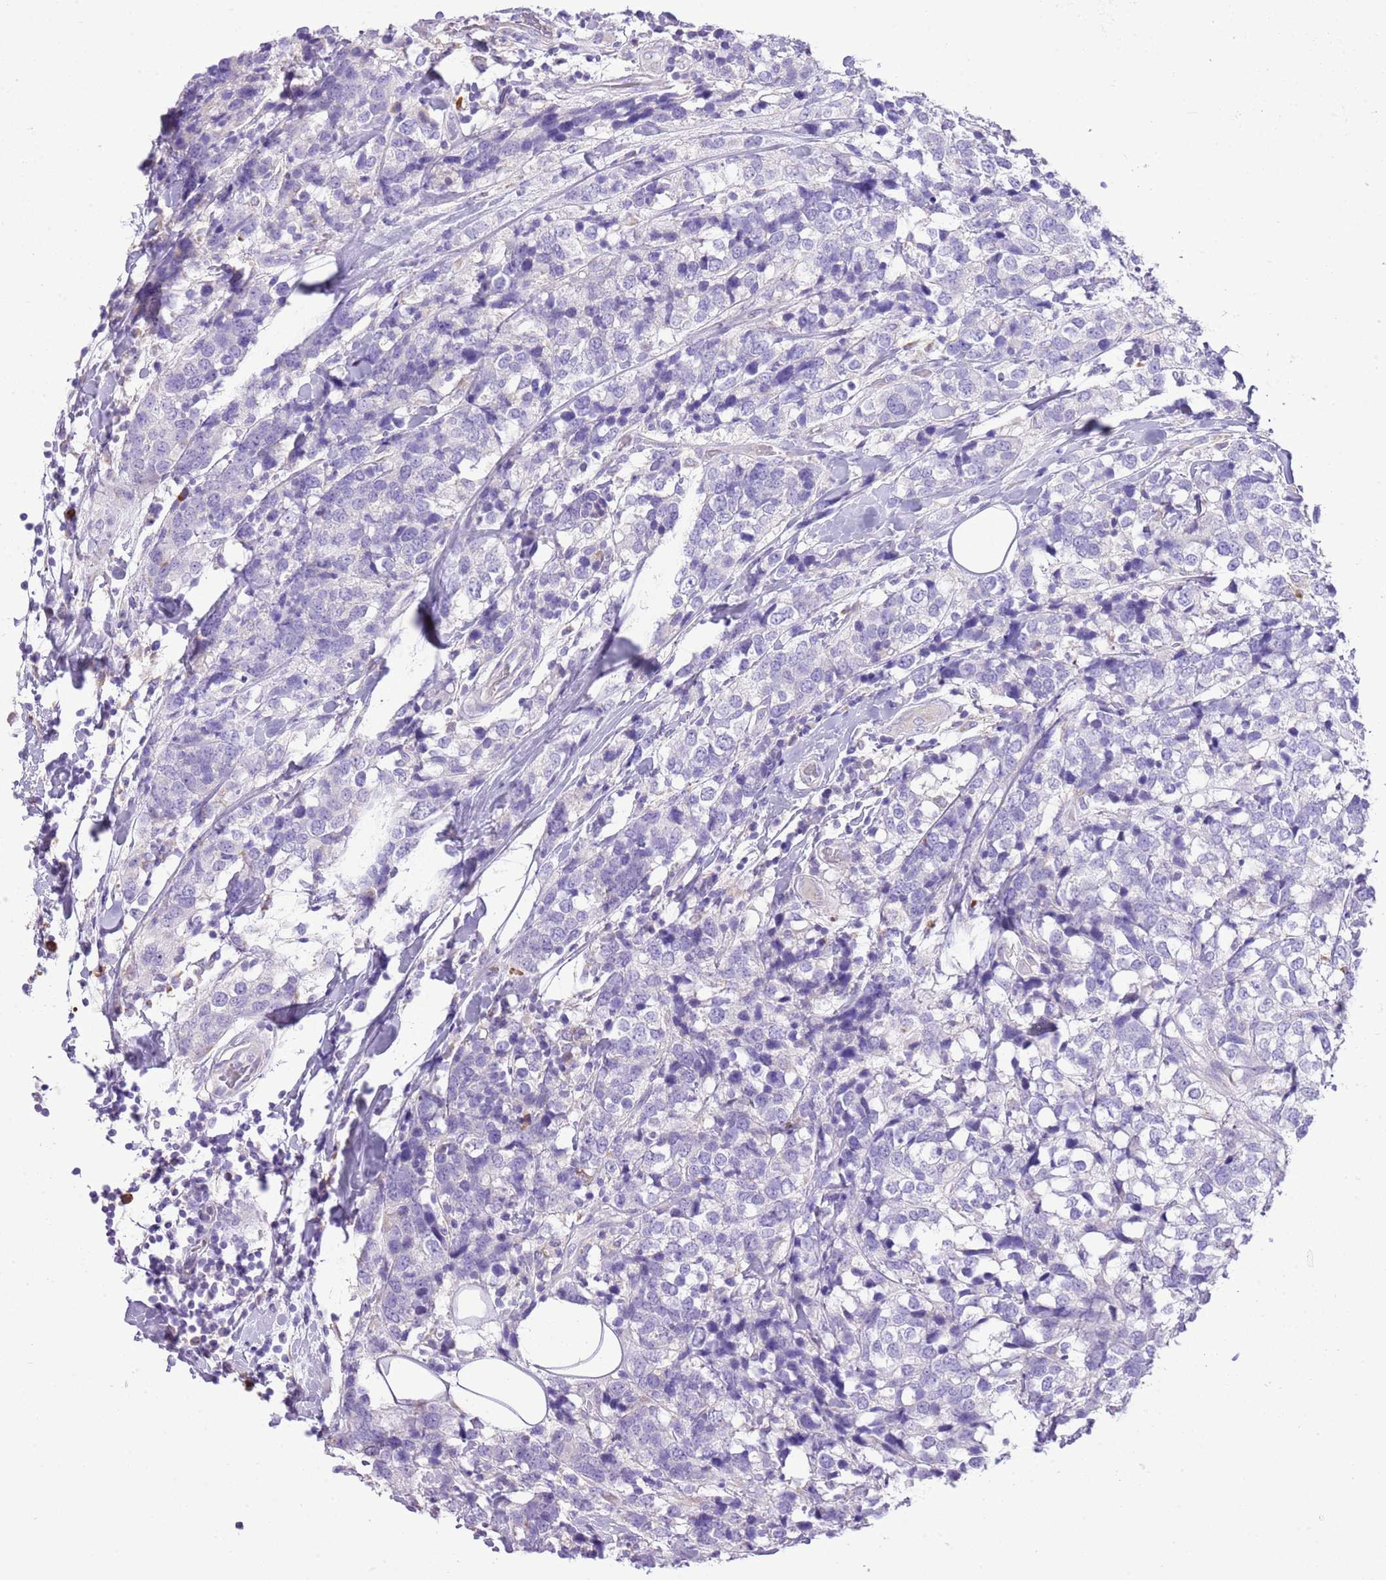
{"staining": {"intensity": "negative", "quantity": "none", "location": "none"}, "tissue": "breast cancer", "cell_type": "Tumor cells", "image_type": "cancer", "snomed": [{"axis": "morphology", "description": "Lobular carcinoma"}, {"axis": "topography", "description": "Breast"}], "caption": "IHC micrograph of human breast cancer stained for a protein (brown), which displays no expression in tumor cells.", "gene": "AAR2", "patient": {"sex": "female", "age": 59}}